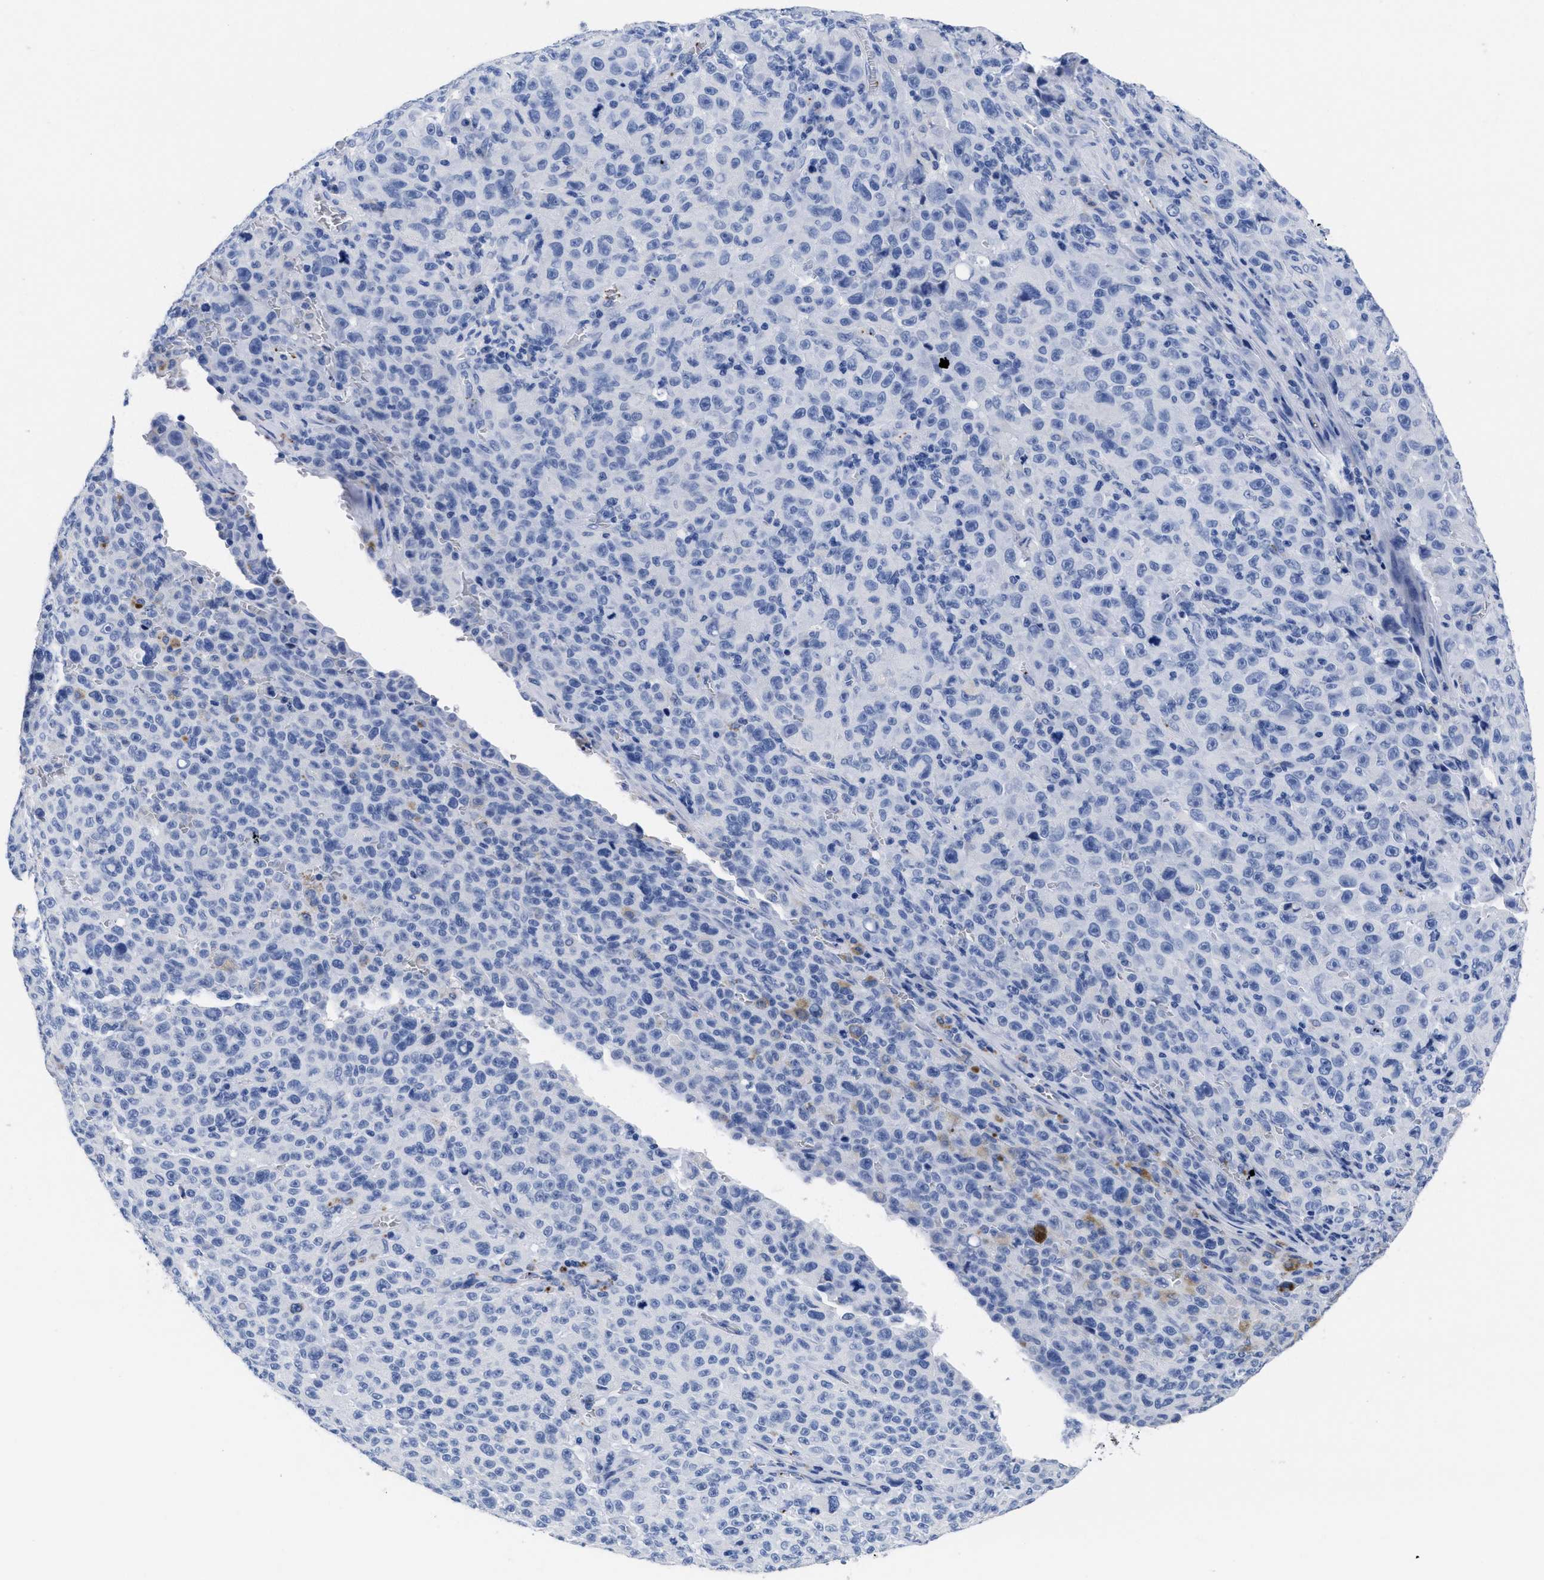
{"staining": {"intensity": "negative", "quantity": "none", "location": "none"}, "tissue": "melanoma", "cell_type": "Tumor cells", "image_type": "cancer", "snomed": [{"axis": "morphology", "description": "Malignant melanoma, NOS"}, {"axis": "topography", "description": "Skin"}], "caption": "DAB immunohistochemical staining of human melanoma shows no significant expression in tumor cells.", "gene": "TREML1", "patient": {"sex": "female", "age": 82}}